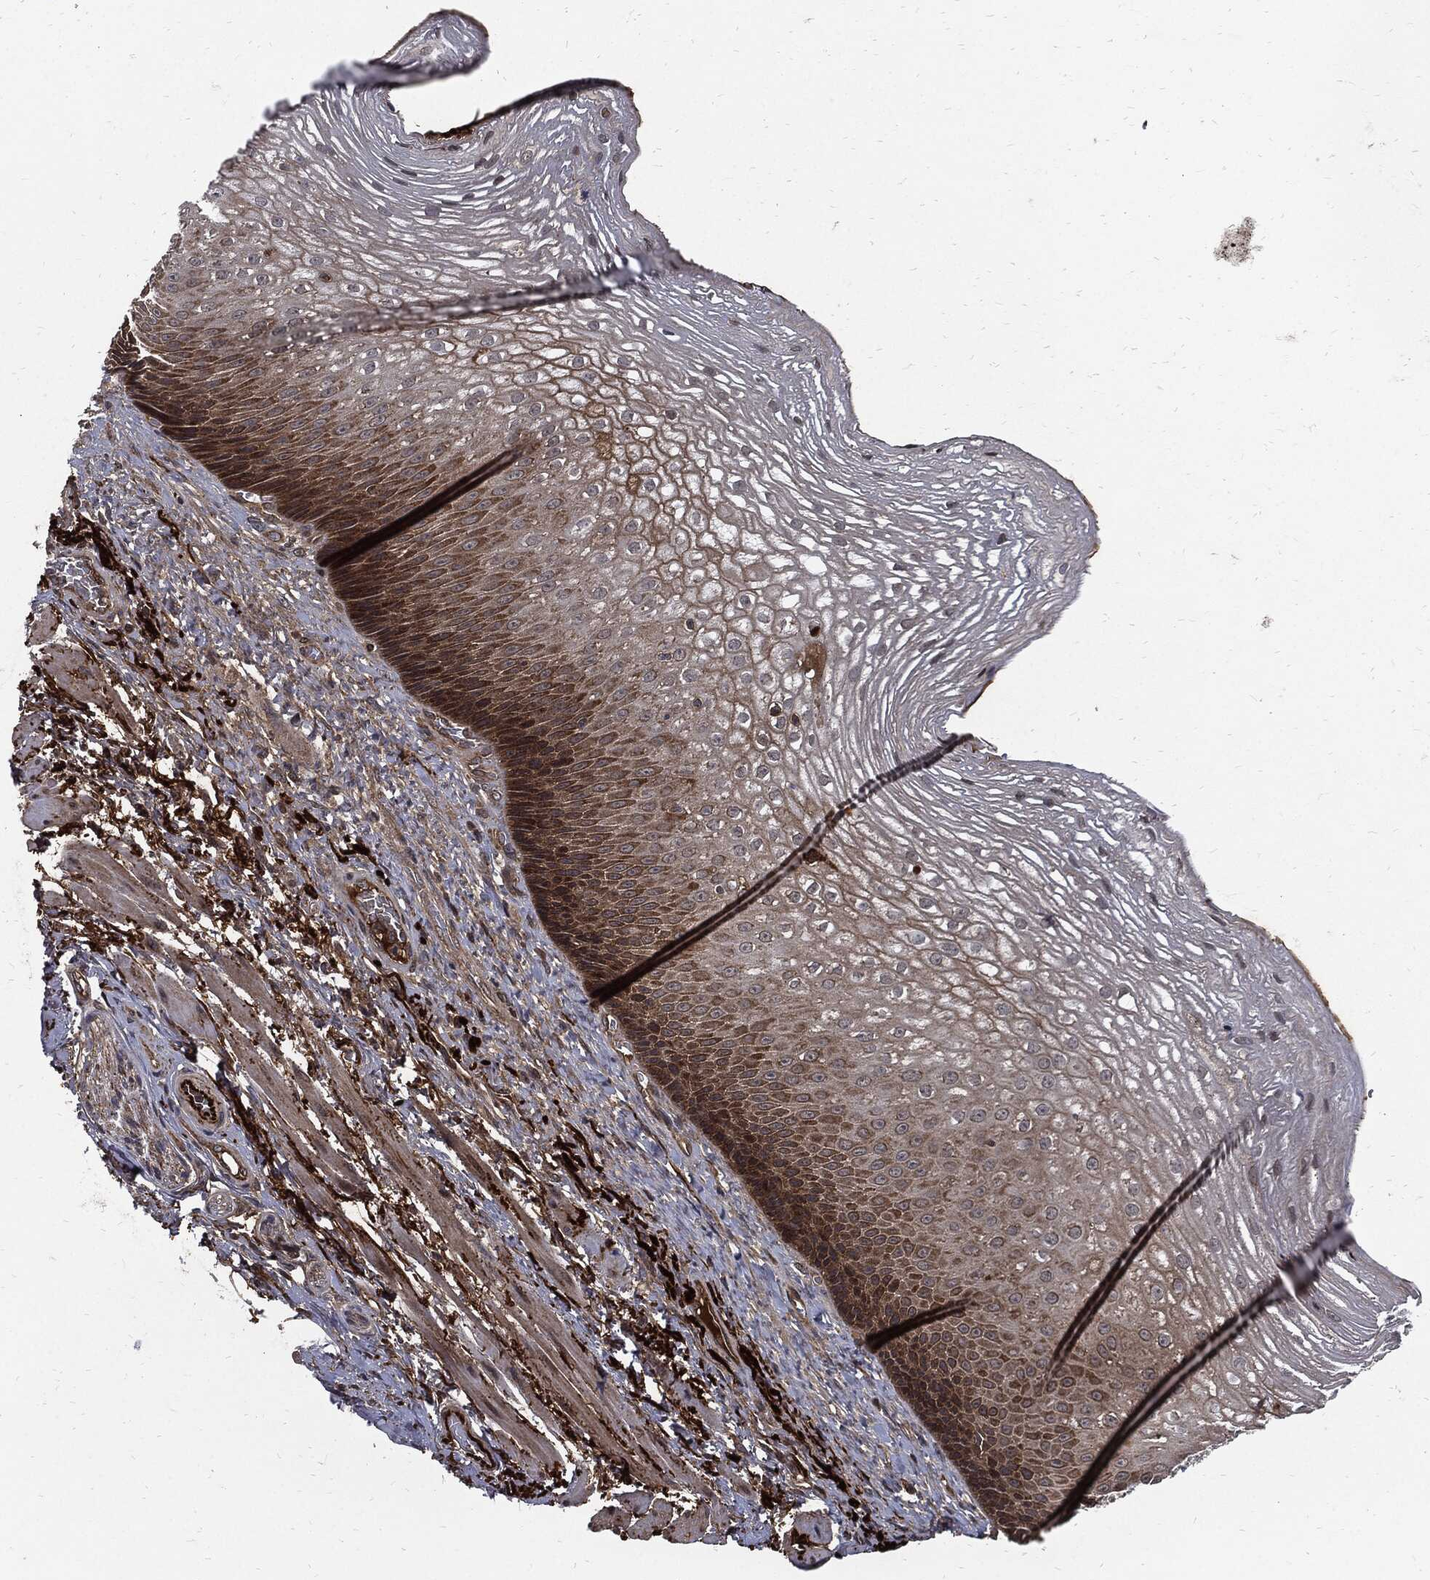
{"staining": {"intensity": "strong", "quantity": "25%-75%", "location": "cytoplasmic/membranous"}, "tissue": "esophagus", "cell_type": "Squamous epithelial cells", "image_type": "normal", "snomed": [{"axis": "morphology", "description": "Normal tissue, NOS"}, {"axis": "topography", "description": "Esophagus"}], "caption": "Esophagus stained for a protein demonstrates strong cytoplasmic/membranous positivity in squamous epithelial cells.", "gene": "CLU", "patient": {"sex": "male", "age": 63}}